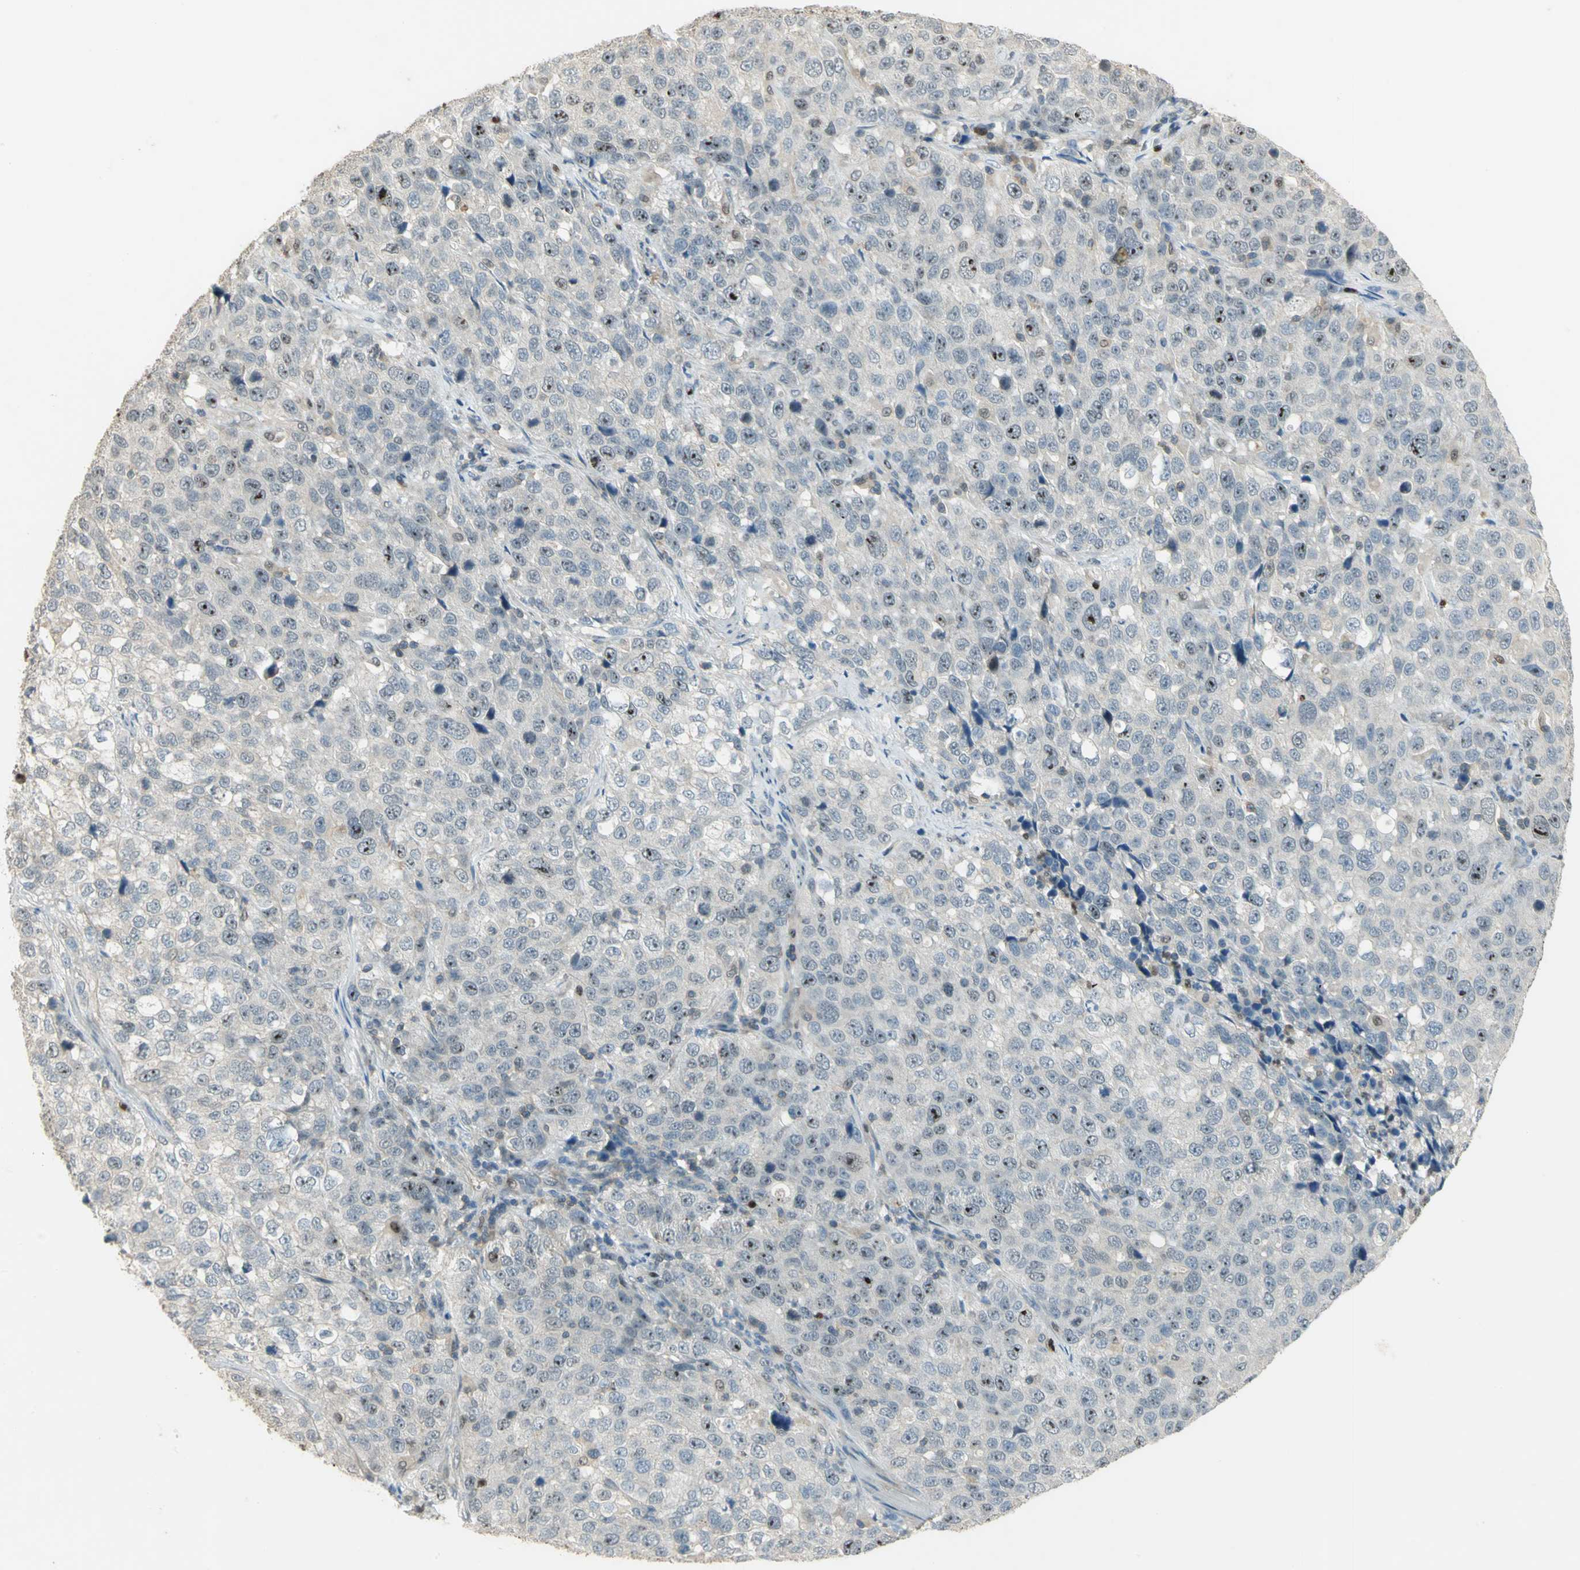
{"staining": {"intensity": "moderate", "quantity": "<25%", "location": "nuclear"}, "tissue": "stomach cancer", "cell_type": "Tumor cells", "image_type": "cancer", "snomed": [{"axis": "morphology", "description": "Normal tissue, NOS"}, {"axis": "morphology", "description": "Adenocarcinoma, NOS"}, {"axis": "topography", "description": "Stomach"}], "caption": "This micrograph reveals immunohistochemistry (IHC) staining of human stomach cancer, with low moderate nuclear positivity in about <25% of tumor cells.", "gene": "BIRC2", "patient": {"sex": "male", "age": 48}}